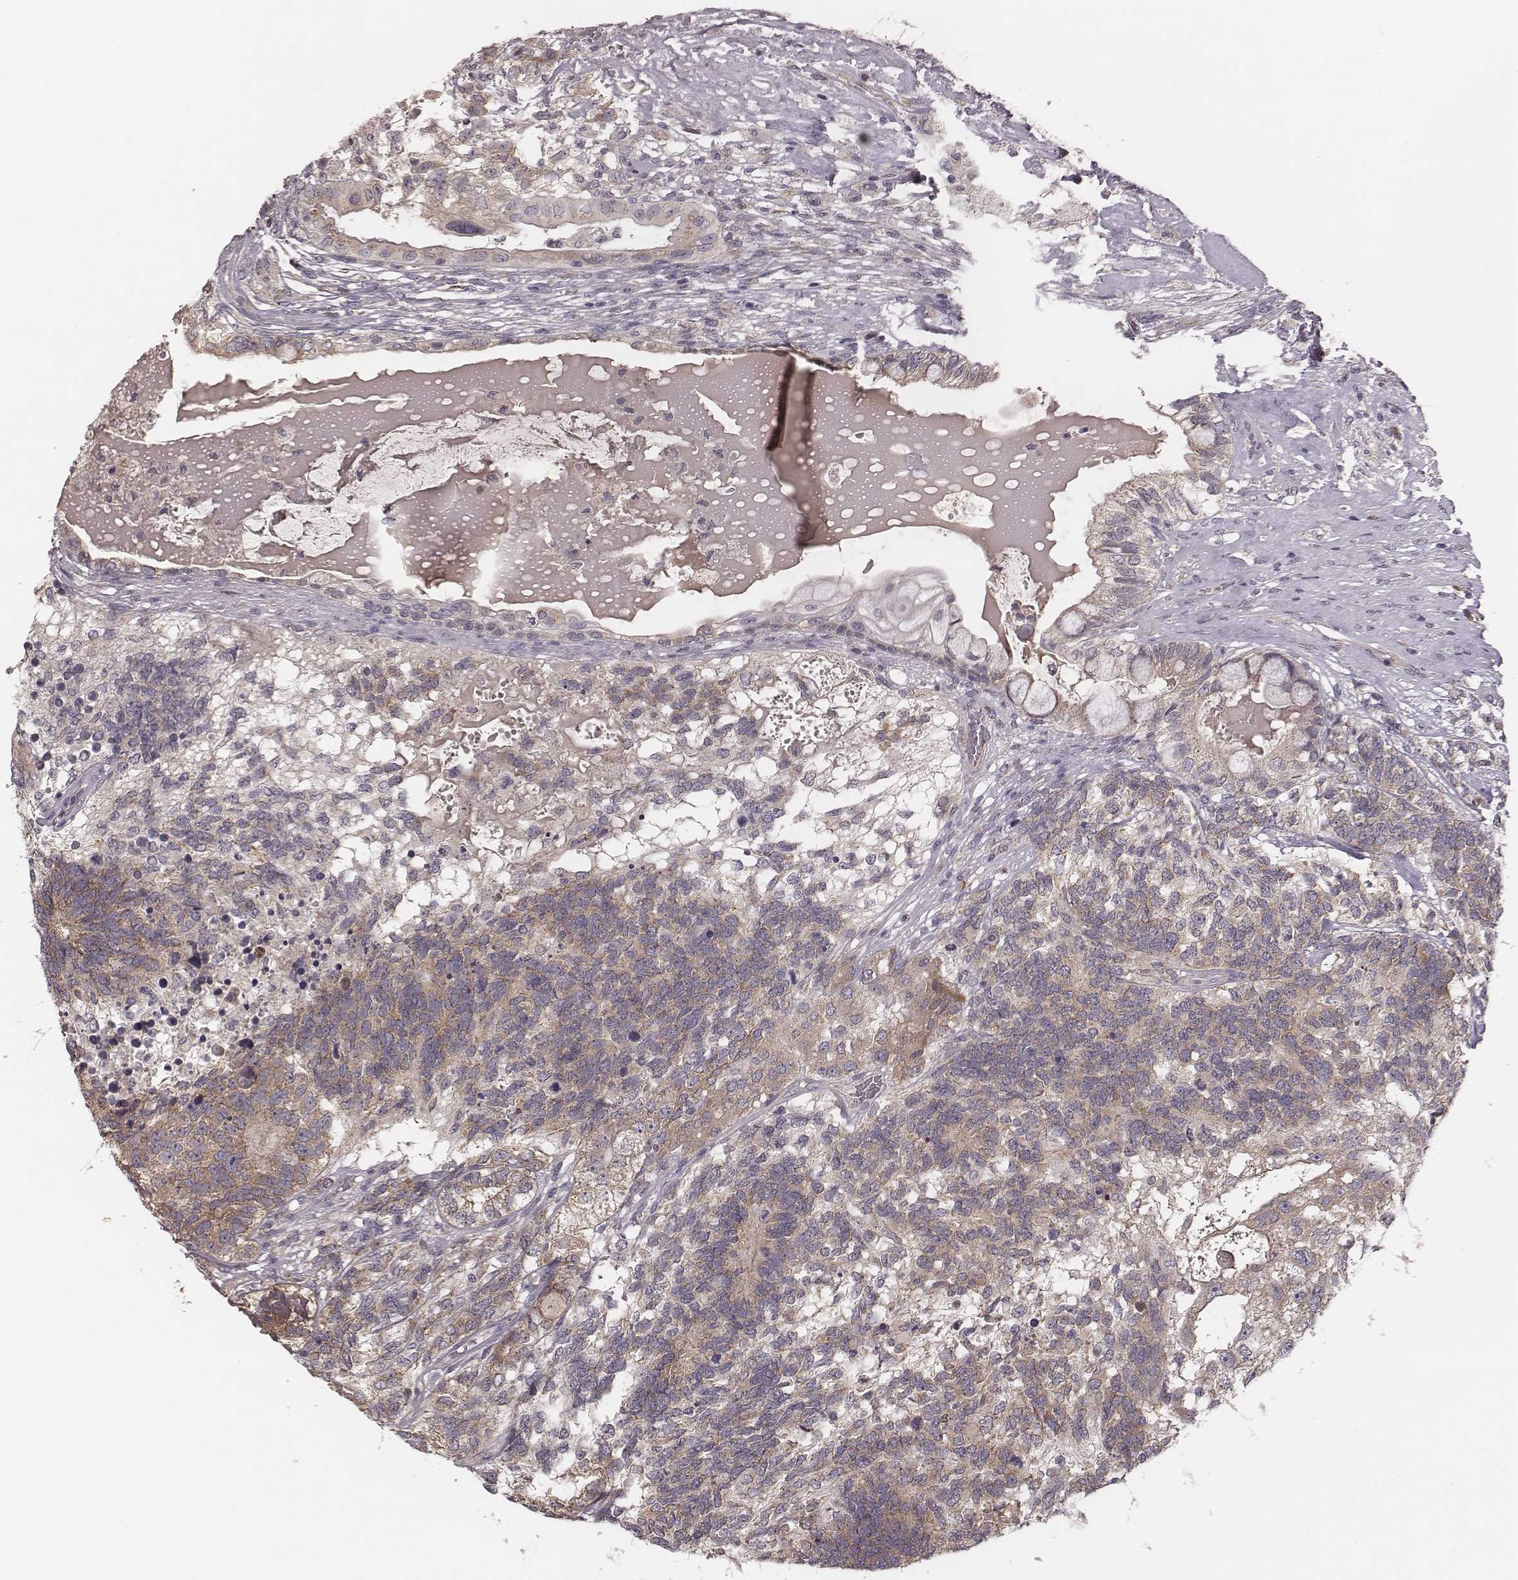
{"staining": {"intensity": "moderate", "quantity": "25%-75%", "location": "cytoplasmic/membranous"}, "tissue": "testis cancer", "cell_type": "Tumor cells", "image_type": "cancer", "snomed": [{"axis": "morphology", "description": "Seminoma, NOS"}, {"axis": "morphology", "description": "Carcinoma, Embryonal, NOS"}, {"axis": "topography", "description": "Testis"}], "caption": "This is a micrograph of immunohistochemistry (IHC) staining of embryonal carcinoma (testis), which shows moderate positivity in the cytoplasmic/membranous of tumor cells.", "gene": "P2RX5", "patient": {"sex": "male", "age": 41}}